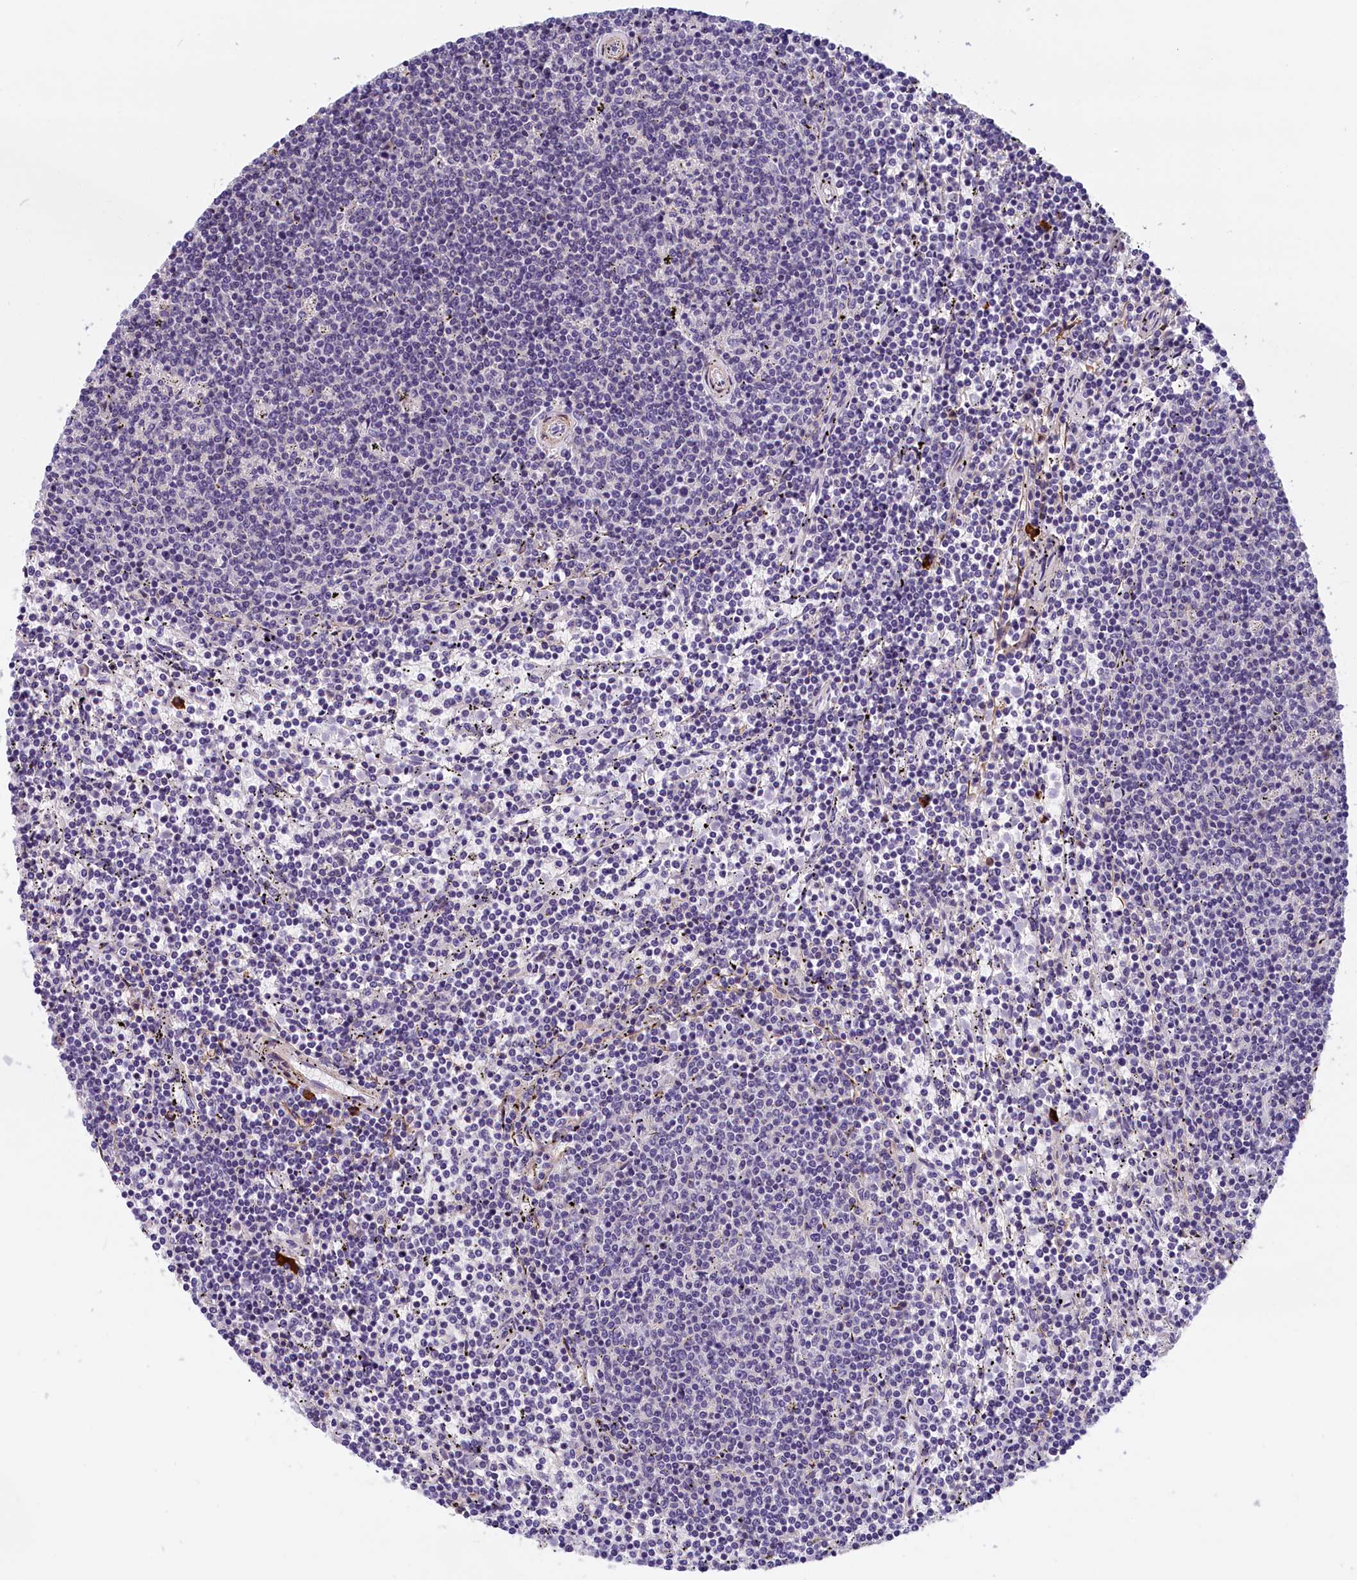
{"staining": {"intensity": "negative", "quantity": "none", "location": "none"}, "tissue": "lymphoma", "cell_type": "Tumor cells", "image_type": "cancer", "snomed": [{"axis": "morphology", "description": "Malignant lymphoma, non-Hodgkin's type, Low grade"}, {"axis": "topography", "description": "Spleen"}], "caption": "DAB immunohistochemical staining of human lymphoma displays no significant positivity in tumor cells.", "gene": "BCL2L13", "patient": {"sex": "female", "age": 50}}